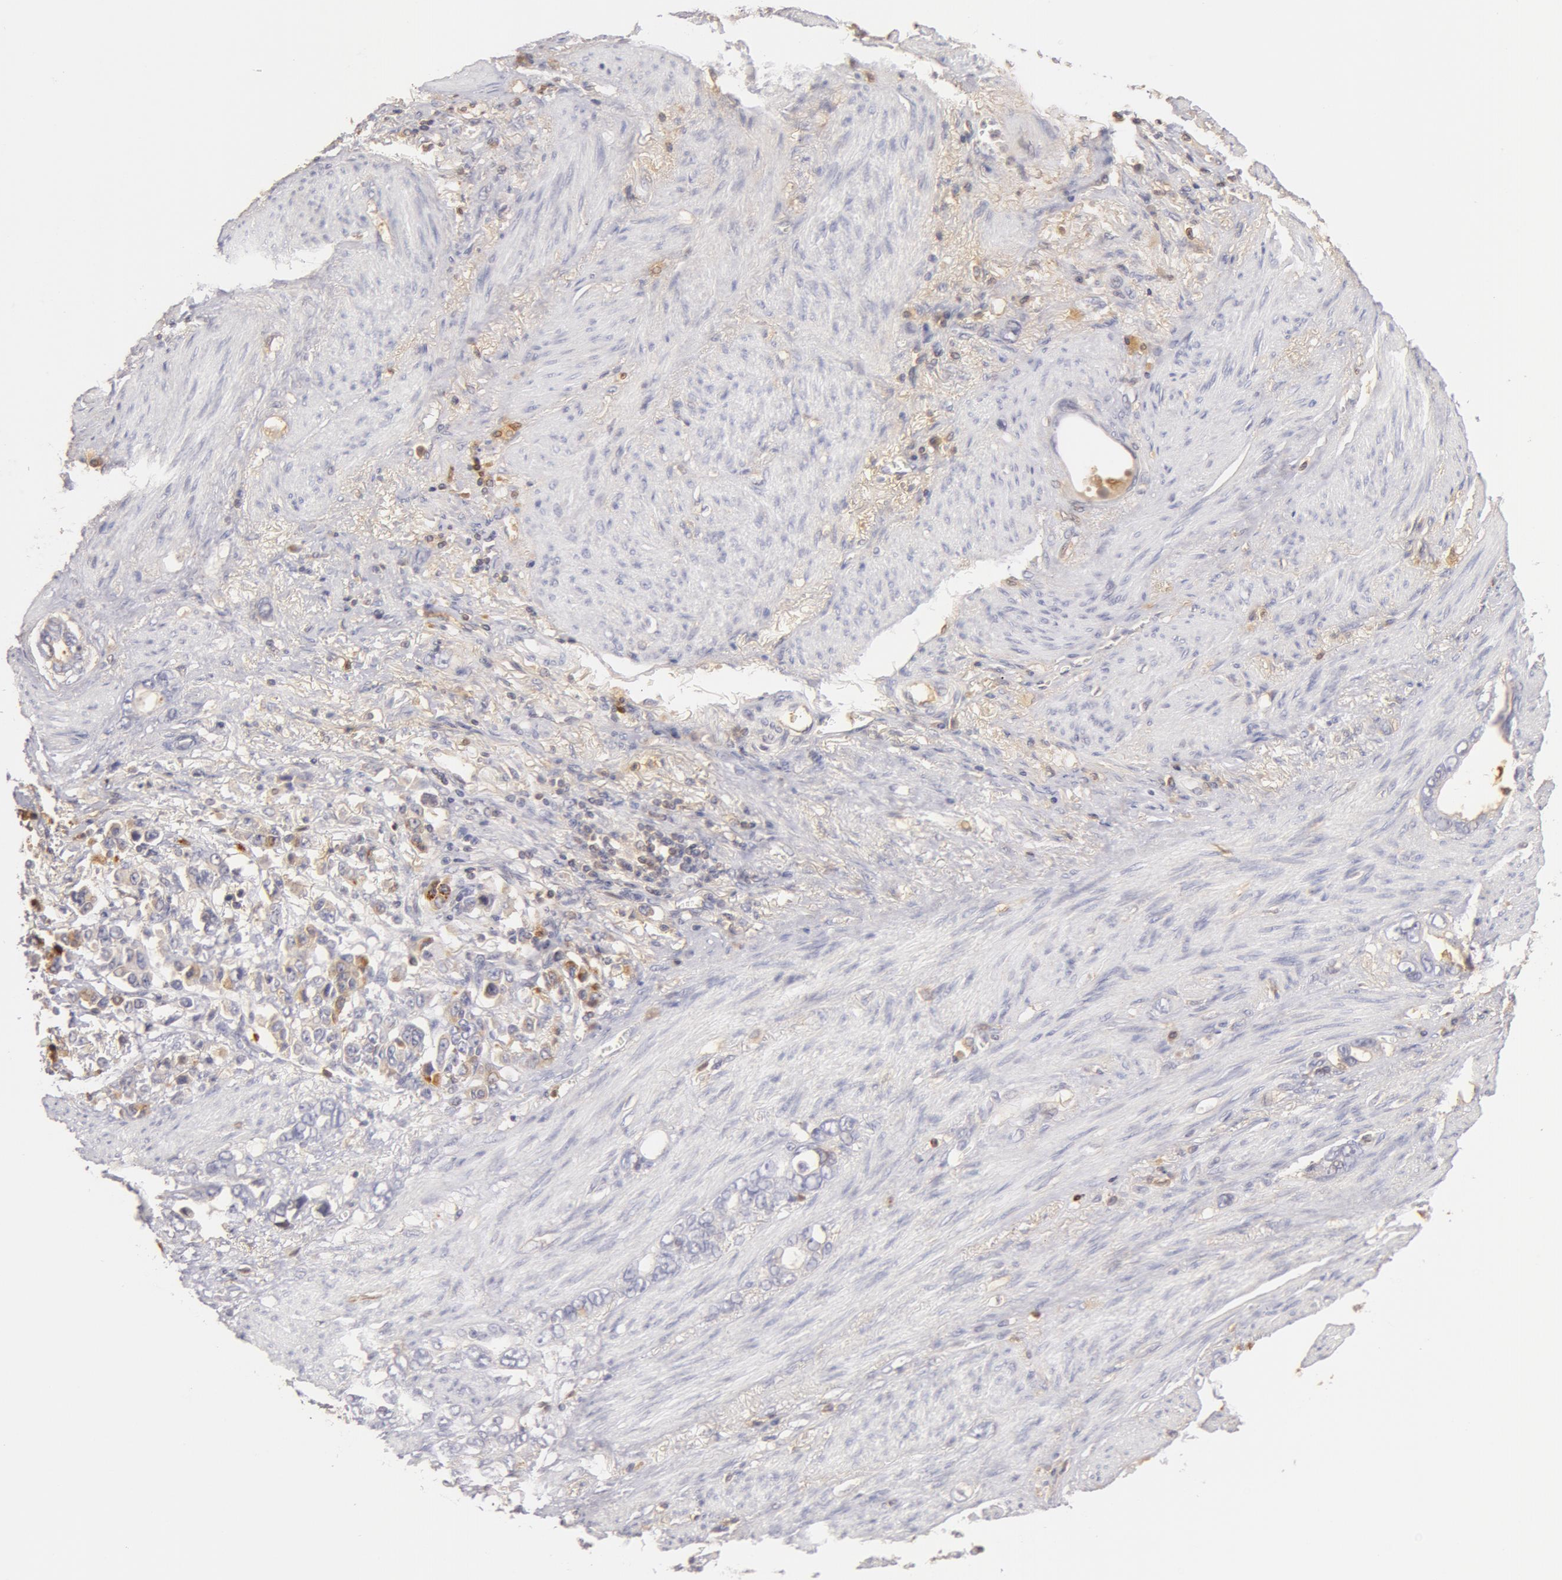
{"staining": {"intensity": "negative", "quantity": "none", "location": "none"}, "tissue": "stomach cancer", "cell_type": "Tumor cells", "image_type": "cancer", "snomed": [{"axis": "morphology", "description": "Adenocarcinoma, NOS"}, {"axis": "topography", "description": "Stomach"}], "caption": "Immunohistochemistry micrograph of neoplastic tissue: stomach cancer (adenocarcinoma) stained with DAB (3,3'-diaminobenzidine) displays no significant protein expression in tumor cells.", "gene": "GC", "patient": {"sex": "male", "age": 78}}